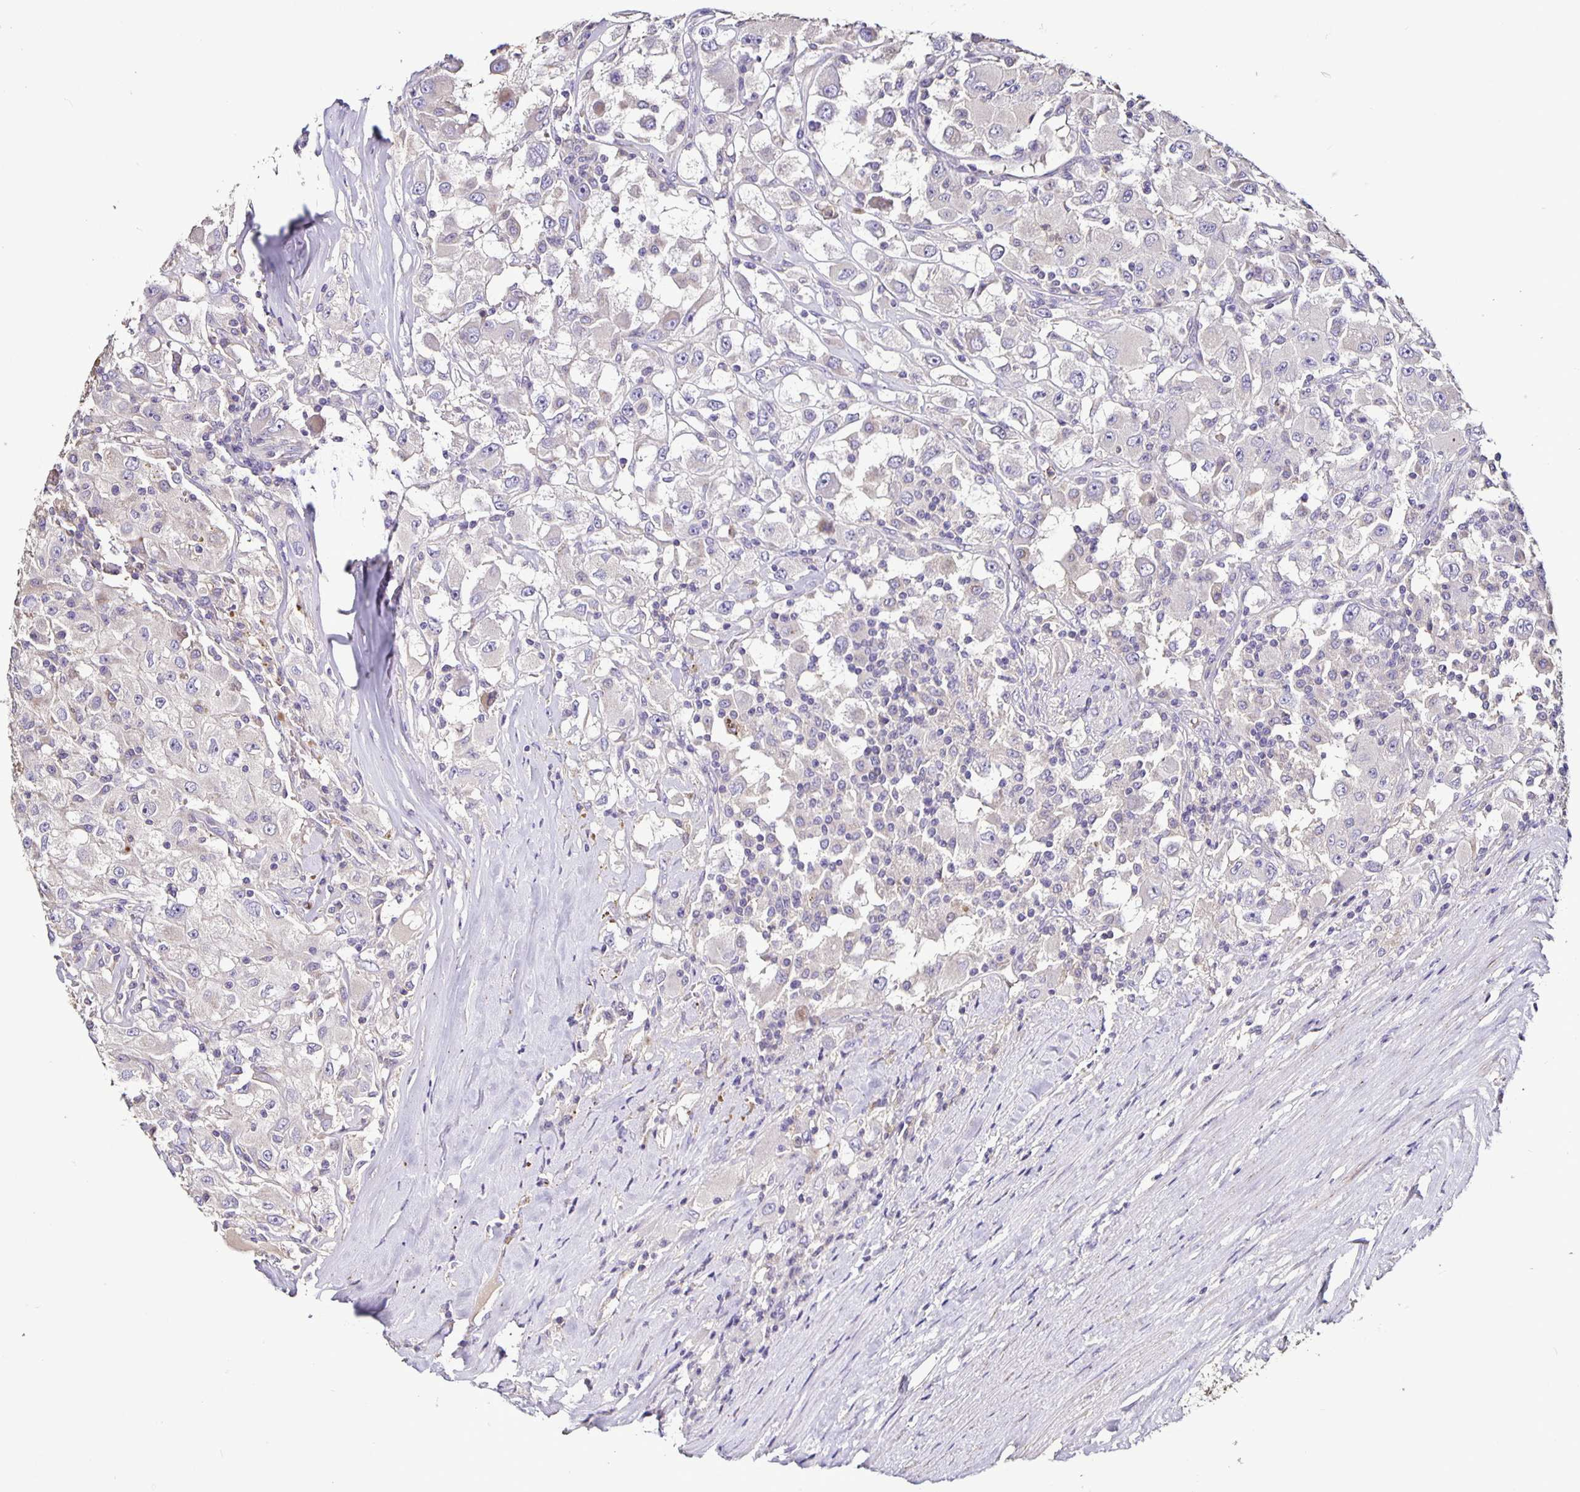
{"staining": {"intensity": "negative", "quantity": "none", "location": "none"}, "tissue": "renal cancer", "cell_type": "Tumor cells", "image_type": "cancer", "snomed": [{"axis": "morphology", "description": "Adenocarcinoma, NOS"}, {"axis": "topography", "description": "Kidney"}], "caption": "The histopathology image displays no significant staining in tumor cells of renal cancer (adenocarcinoma).", "gene": "FCER1A", "patient": {"sex": "female", "age": 67}}